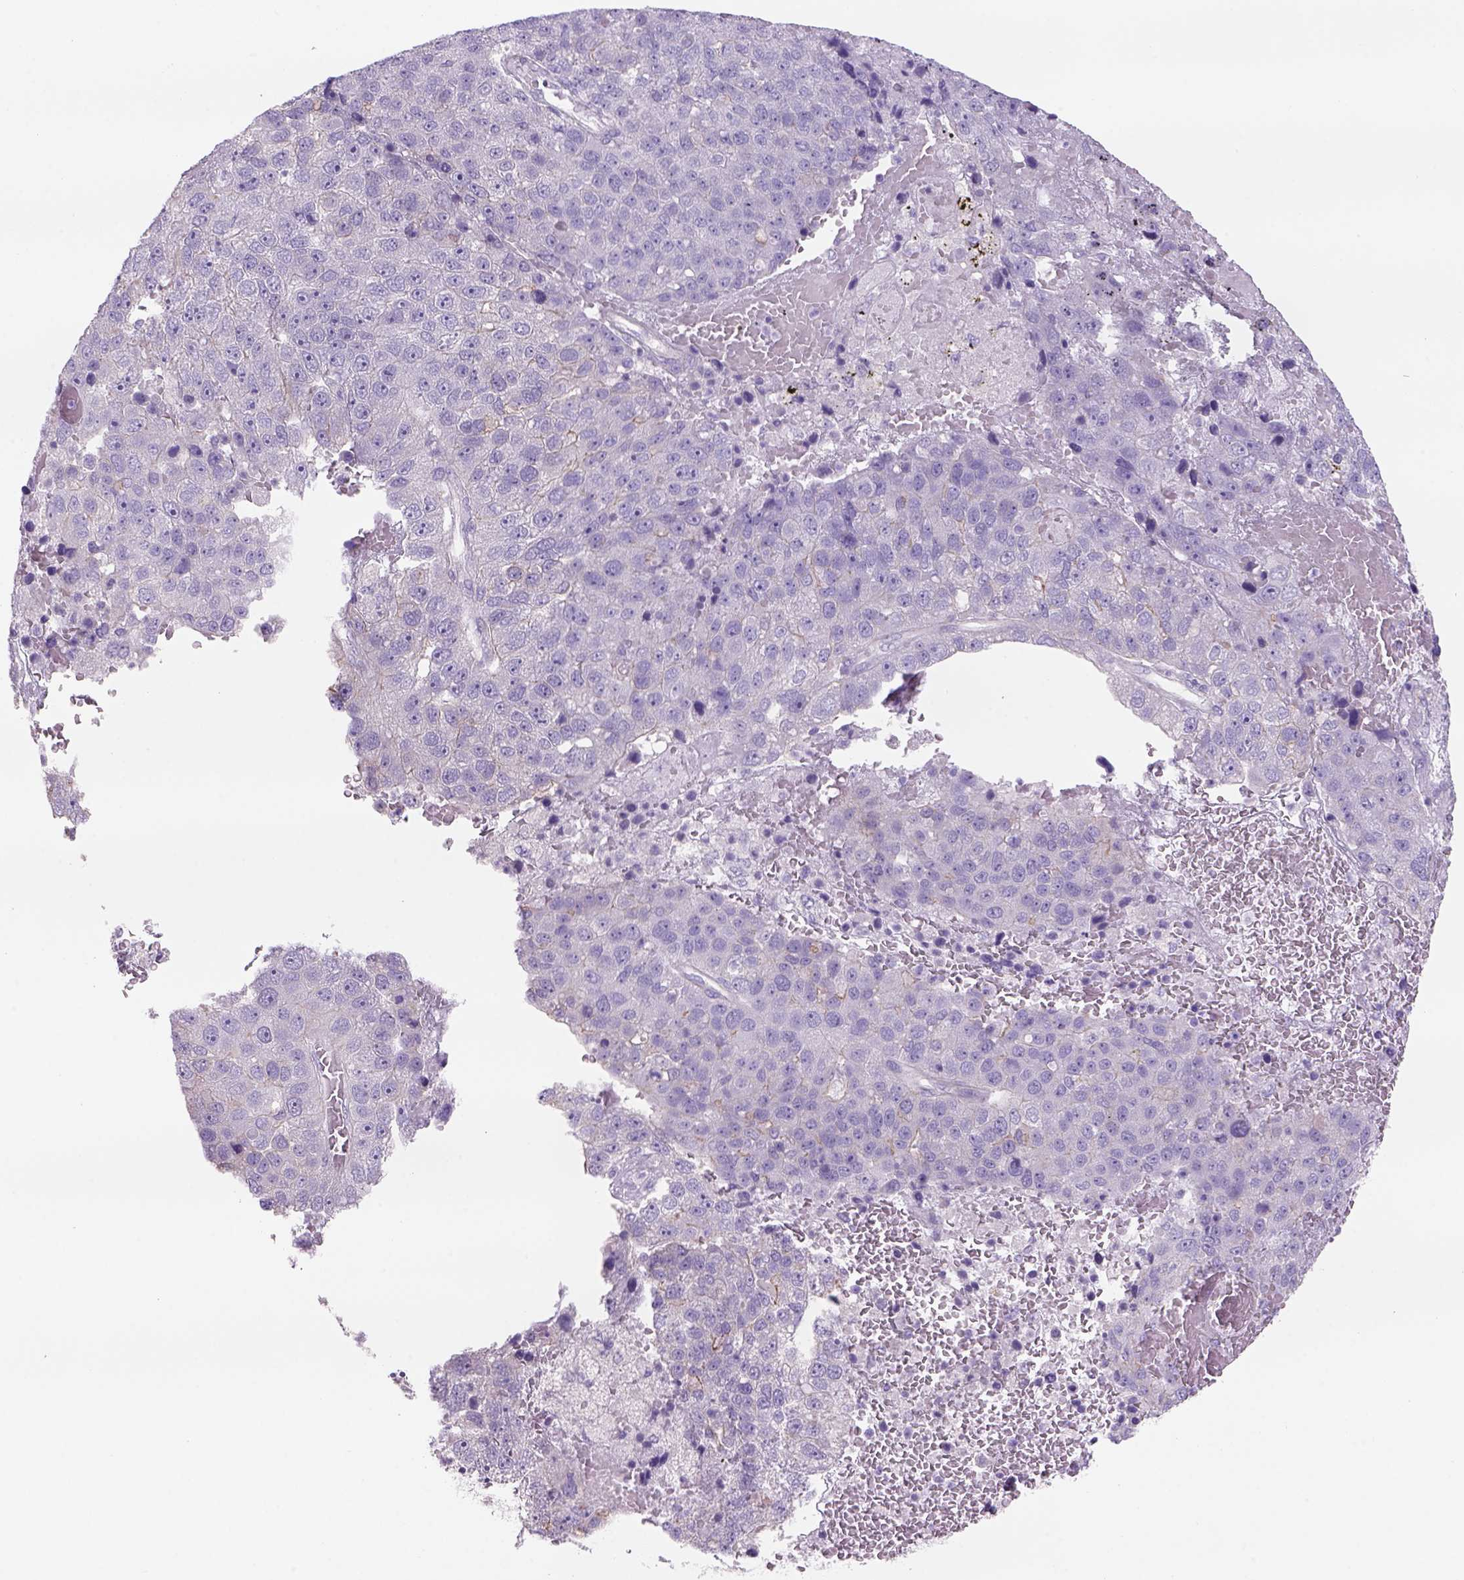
{"staining": {"intensity": "negative", "quantity": "none", "location": "none"}, "tissue": "pancreatic cancer", "cell_type": "Tumor cells", "image_type": "cancer", "snomed": [{"axis": "morphology", "description": "Adenocarcinoma, NOS"}, {"axis": "topography", "description": "Pancreas"}], "caption": "Image shows no protein staining in tumor cells of adenocarcinoma (pancreatic) tissue.", "gene": "TENM4", "patient": {"sex": "female", "age": 61}}